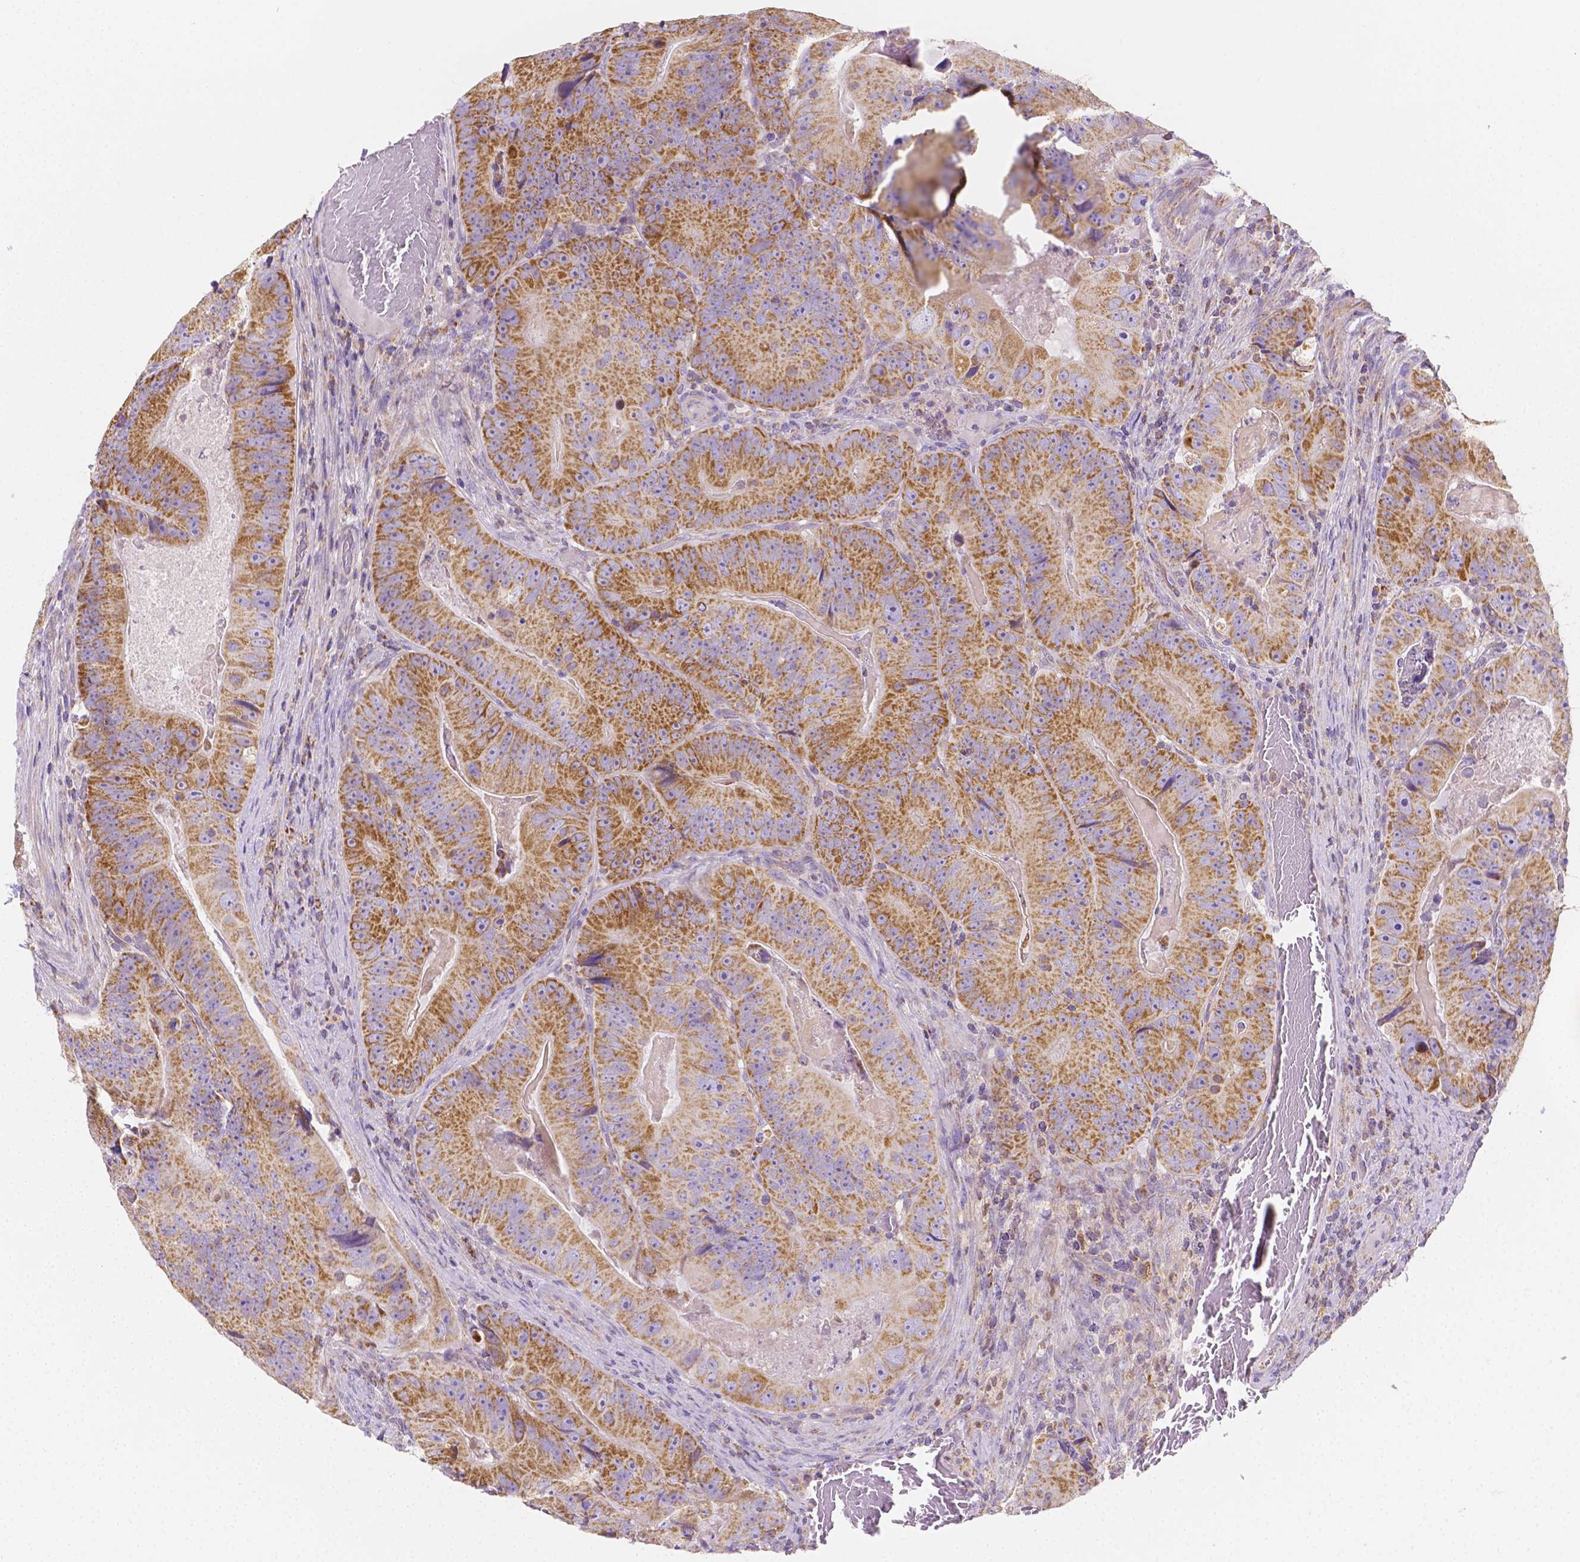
{"staining": {"intensity": "moderate", "quantity": ">75%", "location": "cytoplasmic/membranous"}, "tissue": "colorectal cancer", "cell_type": "Tumor cells", "image_type": "cancer", "snomed": [{"axis": "morphology", "description": "Adenocarcinoma, NOS"}, {"axis": "topography", "description": "Colon"}], "caption": "This image displays adenocarcinoma (colorectal) stained with immunohistochemistry (IHC) to label a protein in brown. The cytoplasmic/membranous of tumor cells show moderate positivity for the protein. Nuclei are counter-stained blue.", "gene": "SGTB", "patient": {"sex": "female", "age": 86}}